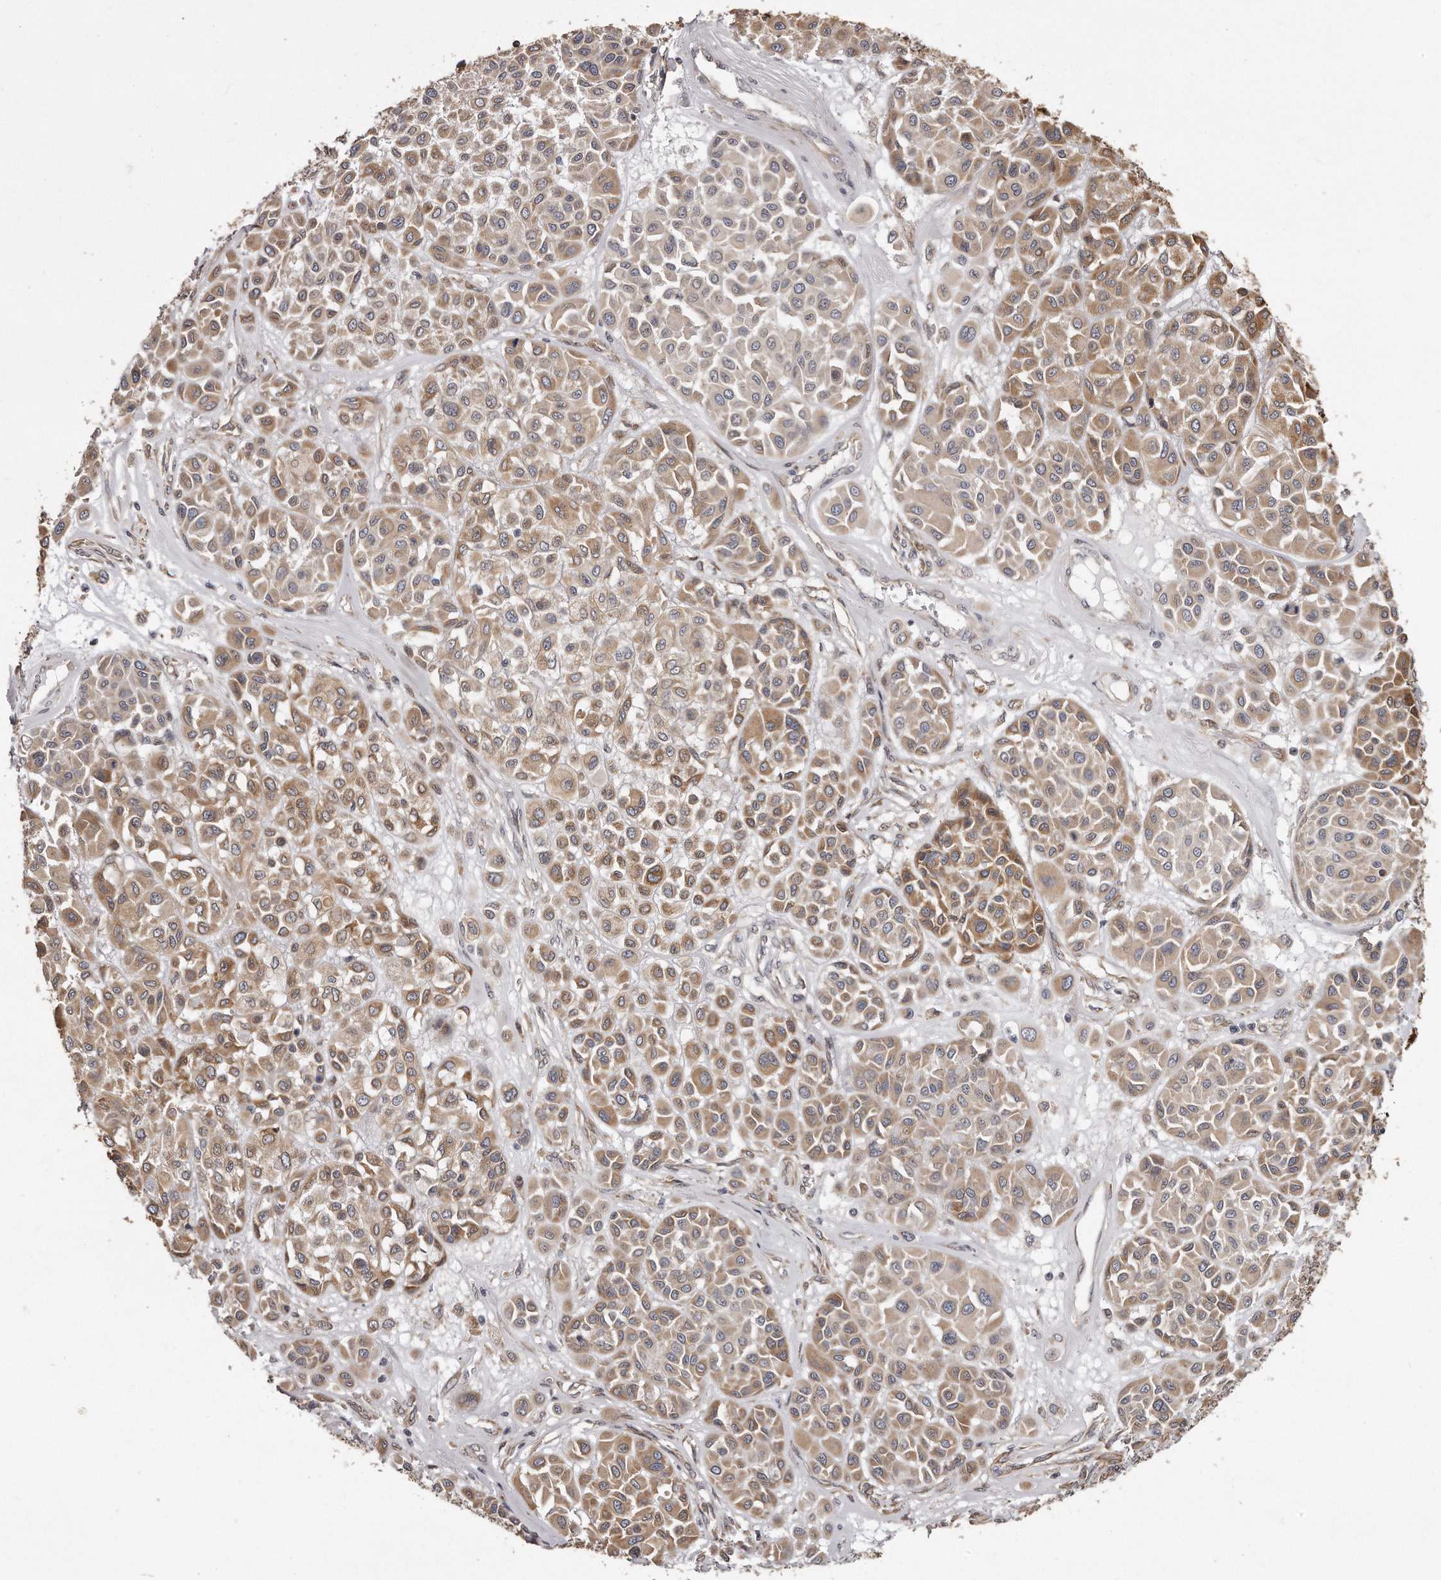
{"staining": {"intensity": "moderate", "quantity": ">75%", "location": "cytoplasmic/membranous"}, "tissue": "melanoma", "cell_type": "Tumor cells", "image_type": "cancer", "snomed": [{"axis": "morphology", "description": "Malignant melanoma, Metastatic site"}, {"axis": "topography", "description": "Soft tissue"}], "caption": "Protein expression analysis of human malignant melanoma (metastatic site) reveals moderate cytoplasmic/membranous staining in about >75% of tumor cells.", "gene": "TRAPPC14", "patient": {"sex": "male", "age": 41}}